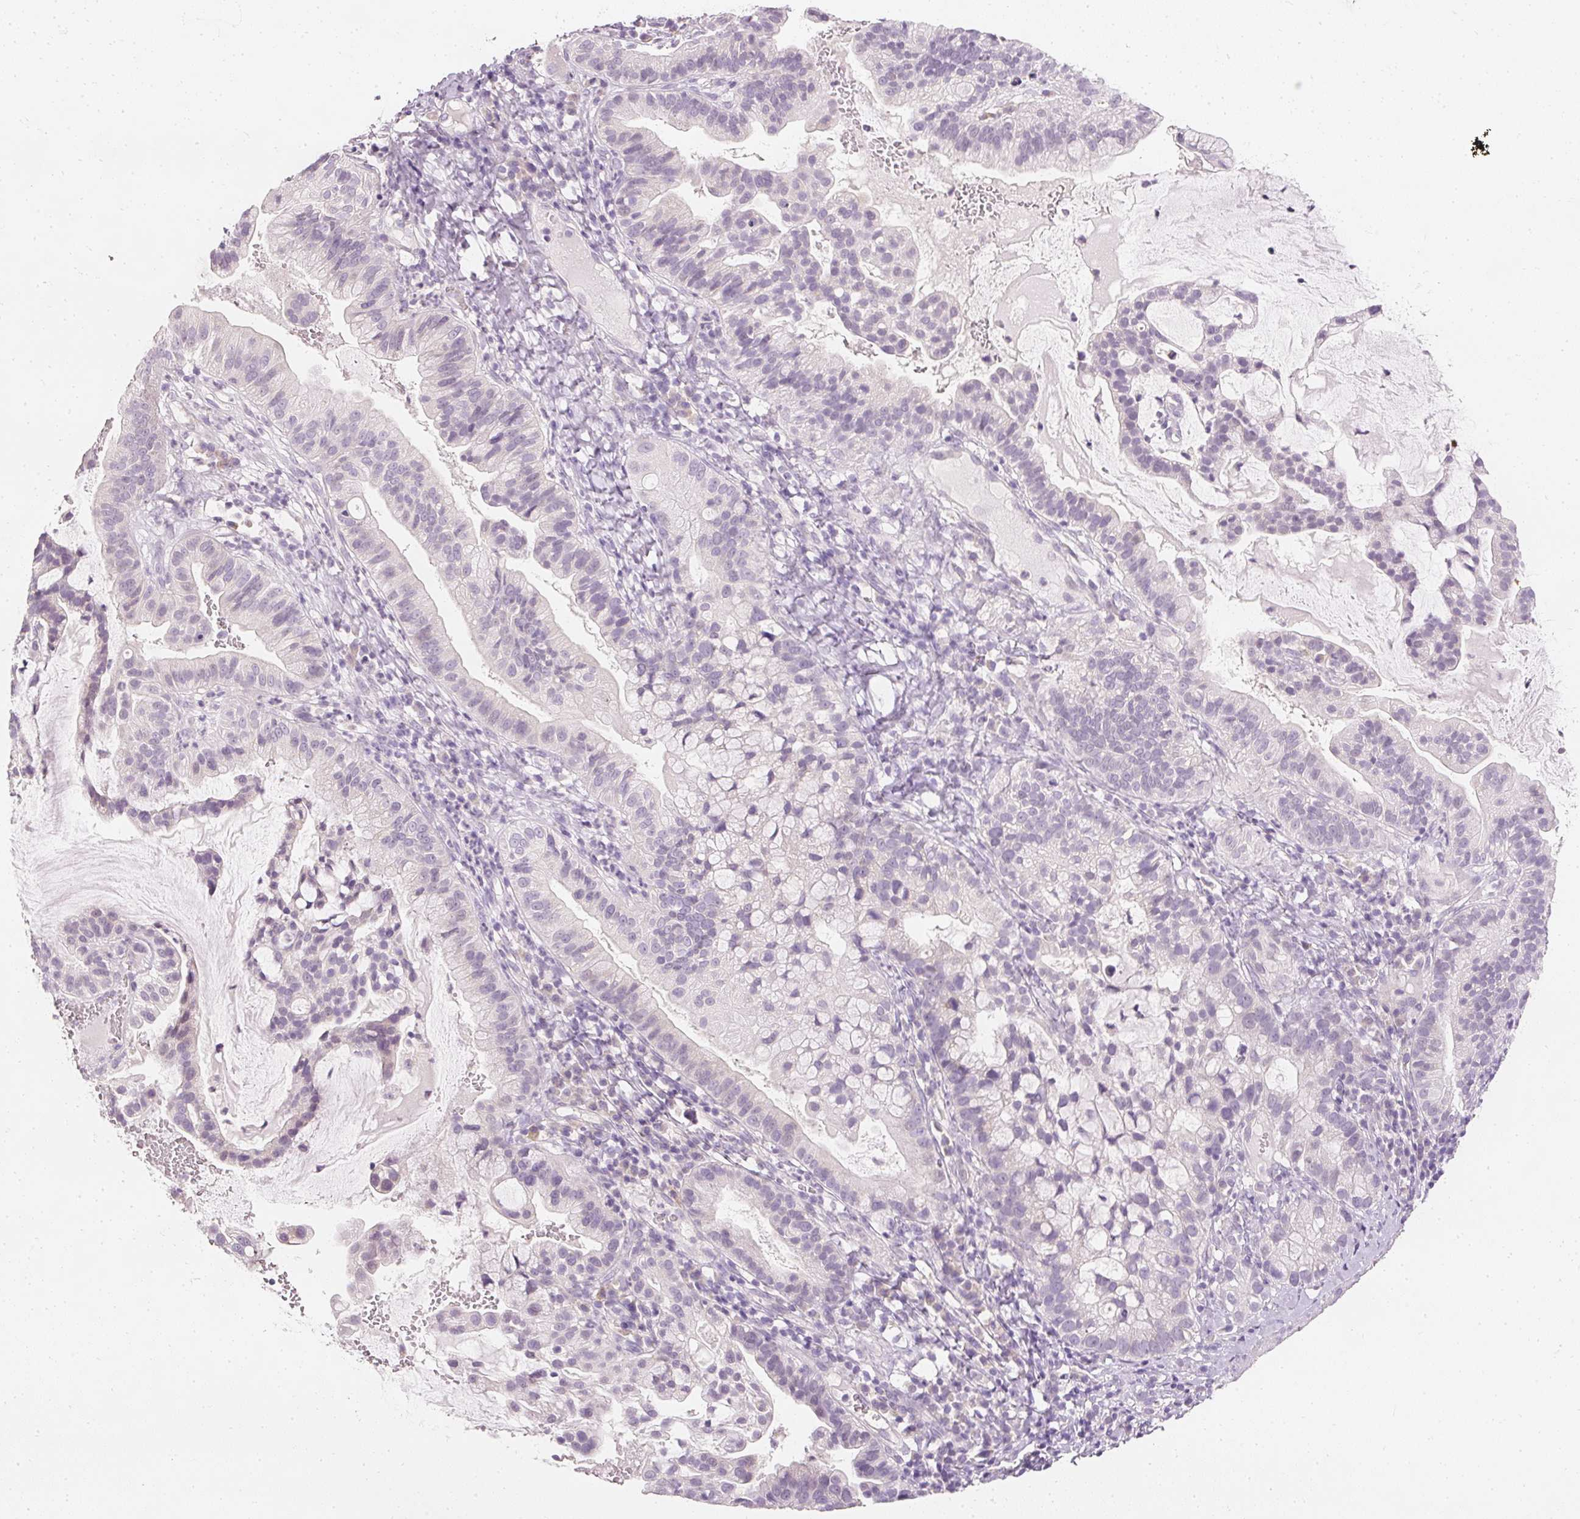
{"staining": {"intensity": "negative", "quantity": "none", "location": "none"}, "tissue": "cervical cancer", "cell_type": "Tumor cells", "image_type": "cancer", "snomed": [{"axis": "morphology", "description": "Adenocarcinoma, NOS"}, {"axis": "topography", "description": "Cervix"}], "caption": "This is an IHC micrograph of cervical adenocarcinoma. There is no staining in tumor cells.", "gene": "ELAVL3", "patient": {"sex": "female", "age": 41}}